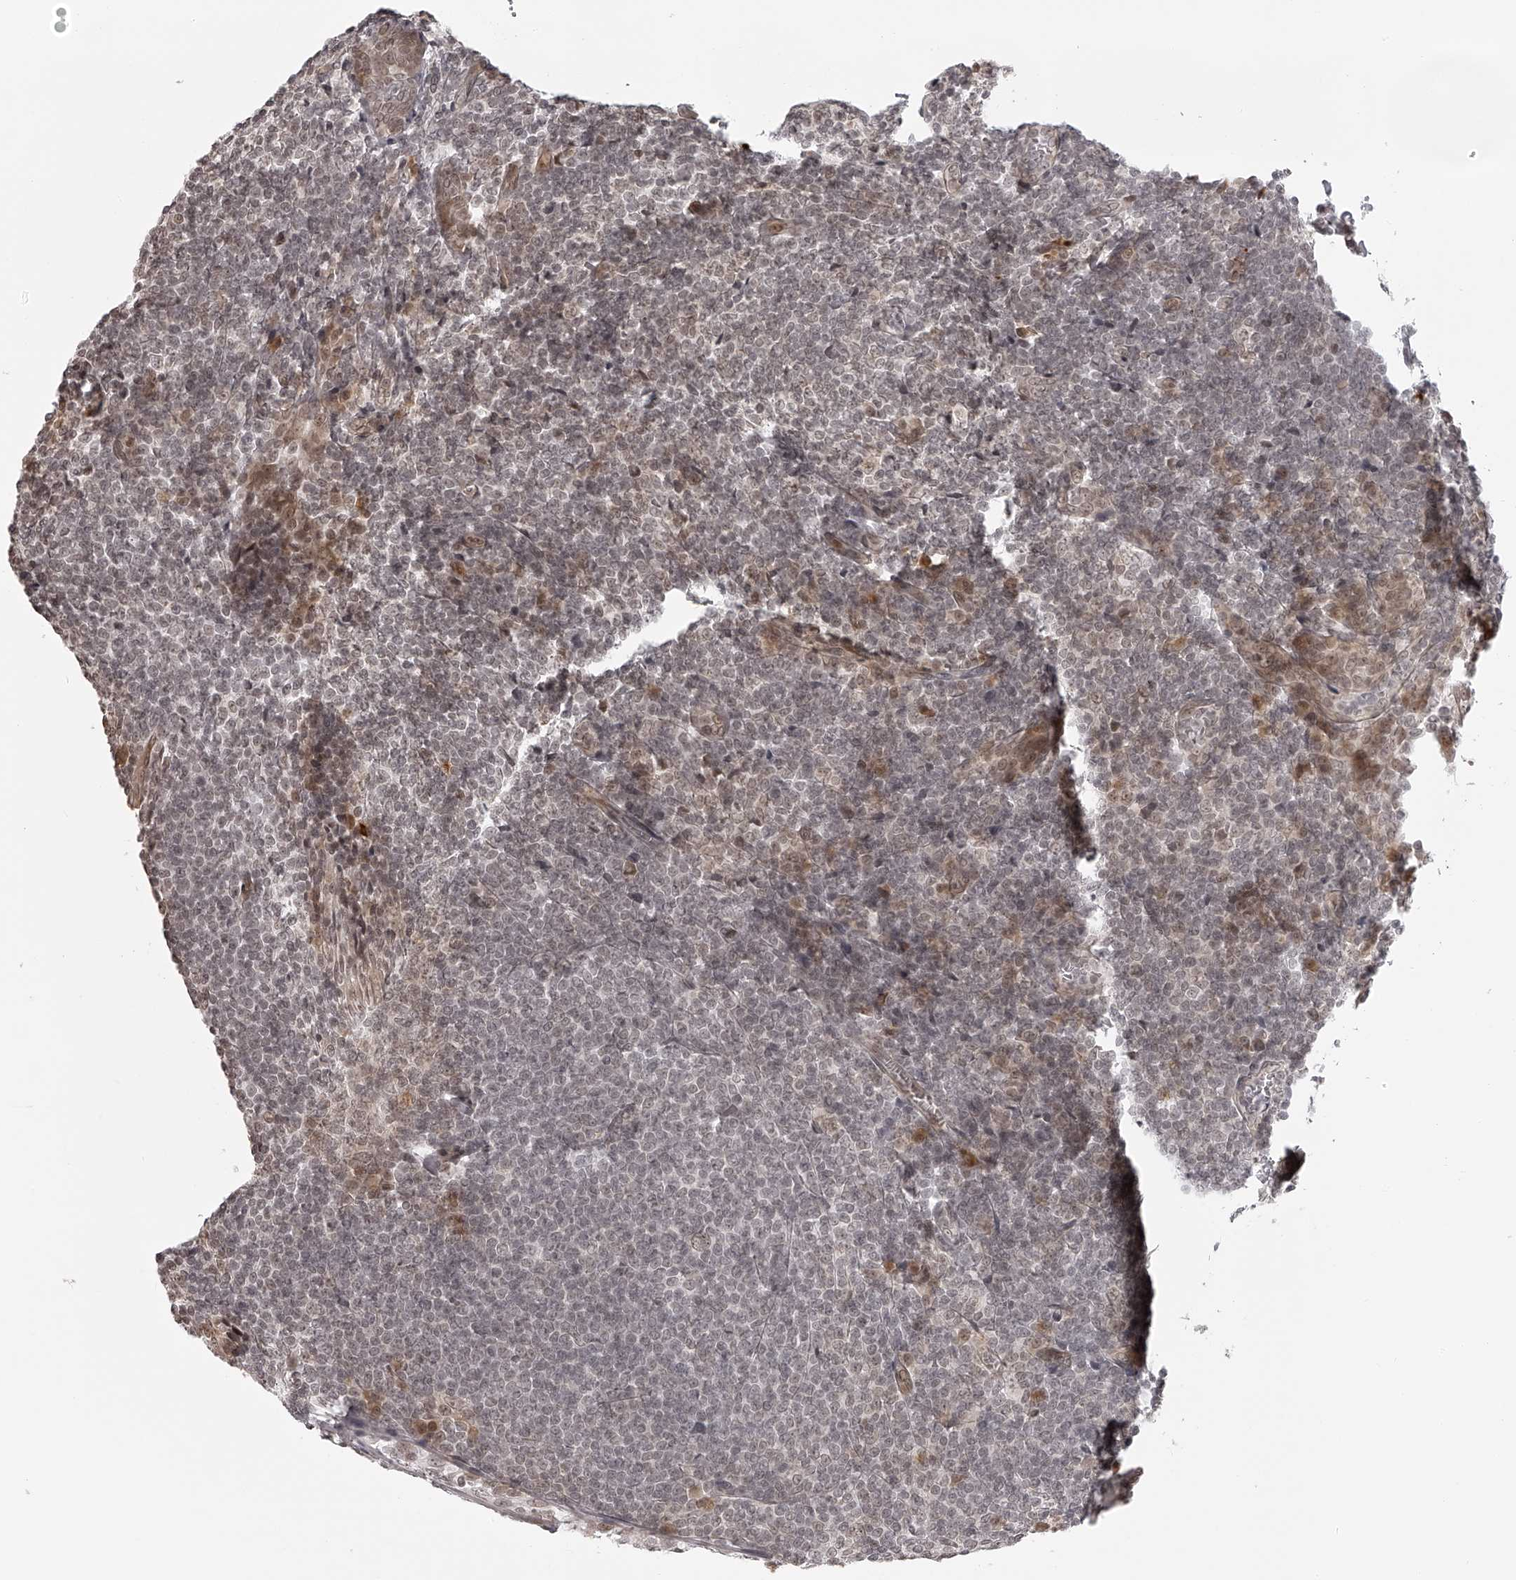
{"staining": {"intensity": "weak", "quantity": "<25%", "location": "cytoplasmic/membranous"}, "tissue": "tonsil", "cell_type": "Germinal center cells", "image_type": "normal", "snomed": [{"axis": "morphology", "description": "Normal tissue, NOS"}, {"axis": "topography", "description": "Tonsil"}], "caption": "Image shows no significant protein expression in germinal center cells of unremarkable tonsil.", "gene": "ODF2L", "patient": {"sex": "male", "age": 37}}